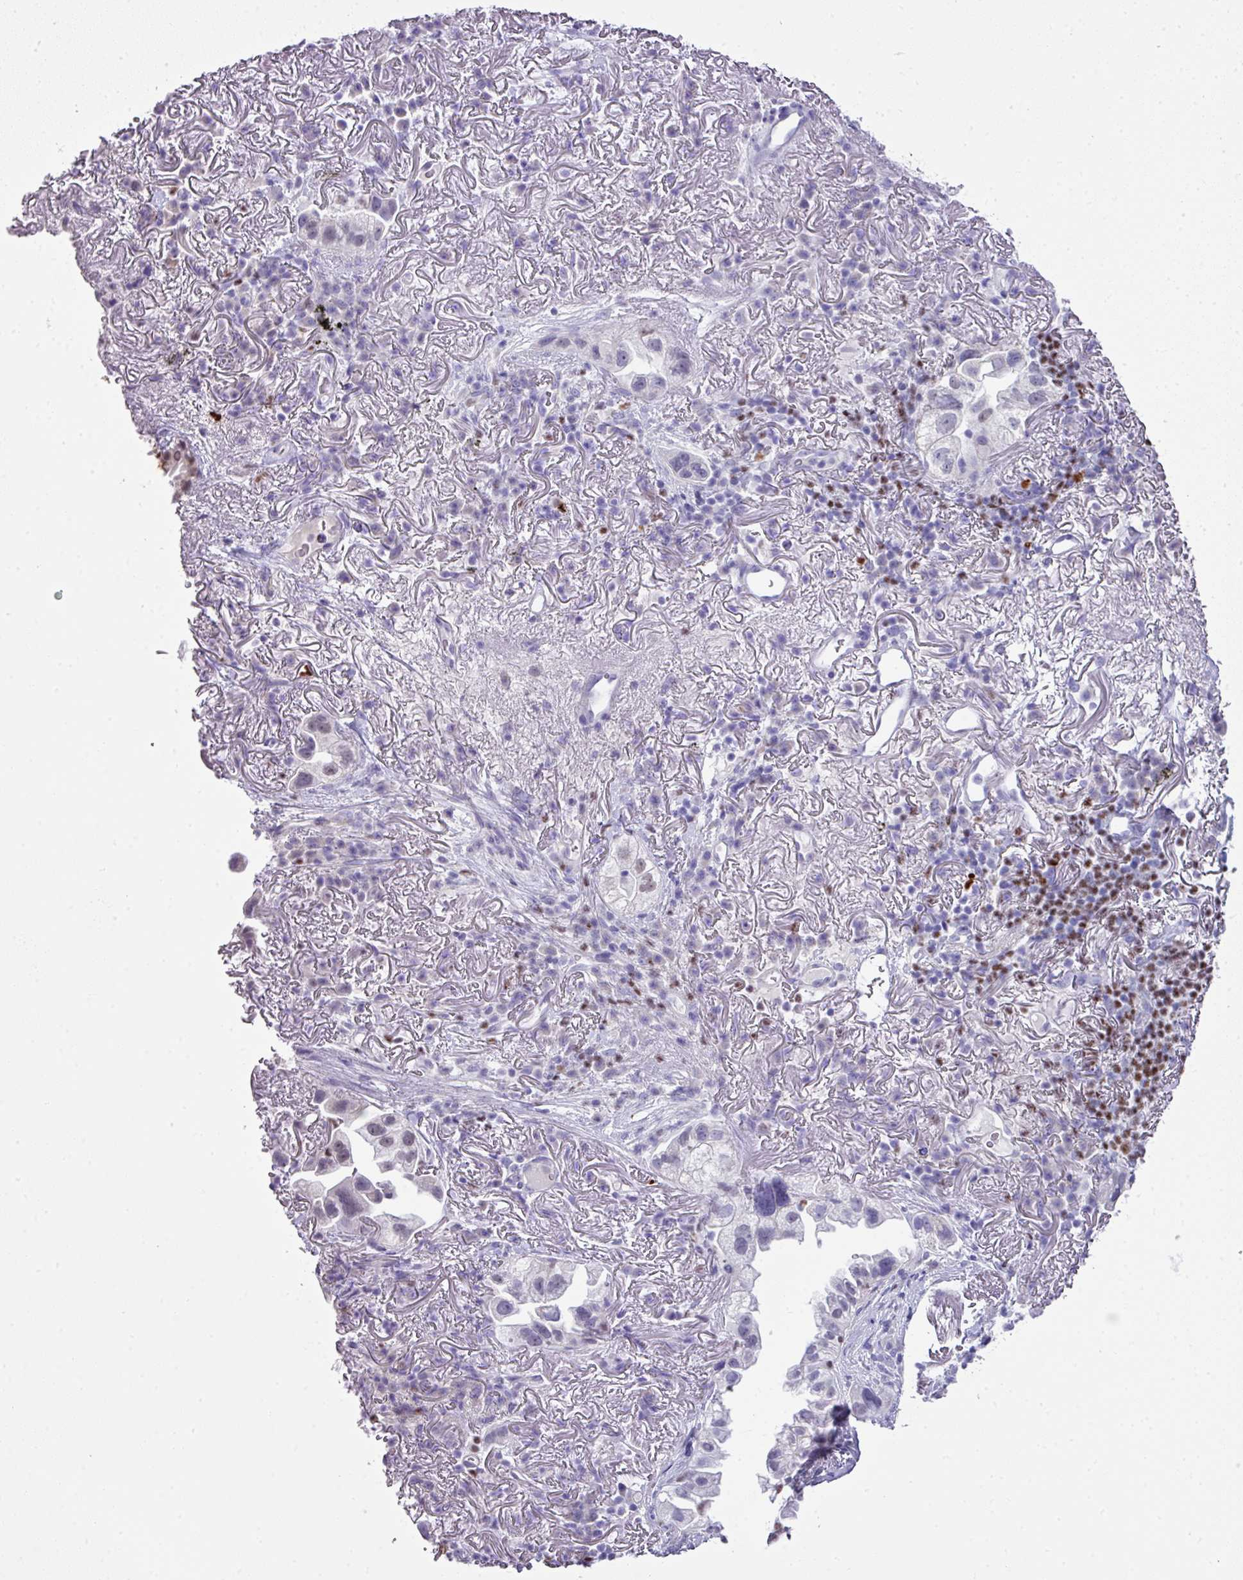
{"staining": {"intensity": "negative", "quantity": "none", "location": "none"}, "tissue": "lung cancer", "cell_type": "Tumor cells", "image_type": "cancer", "snomed": [{"axis": "morphology", "description": "Adenocarcinoma, NOS"}, {"axis": "topography", "description": "Lung"}], "caption": "IHC image of human lung adenocarcinoma stained for a protein (brown), which demonstrates no staining in tumor cells.", "gene": "BCL11A", "patient": {"sex": "female", "age": 69}}